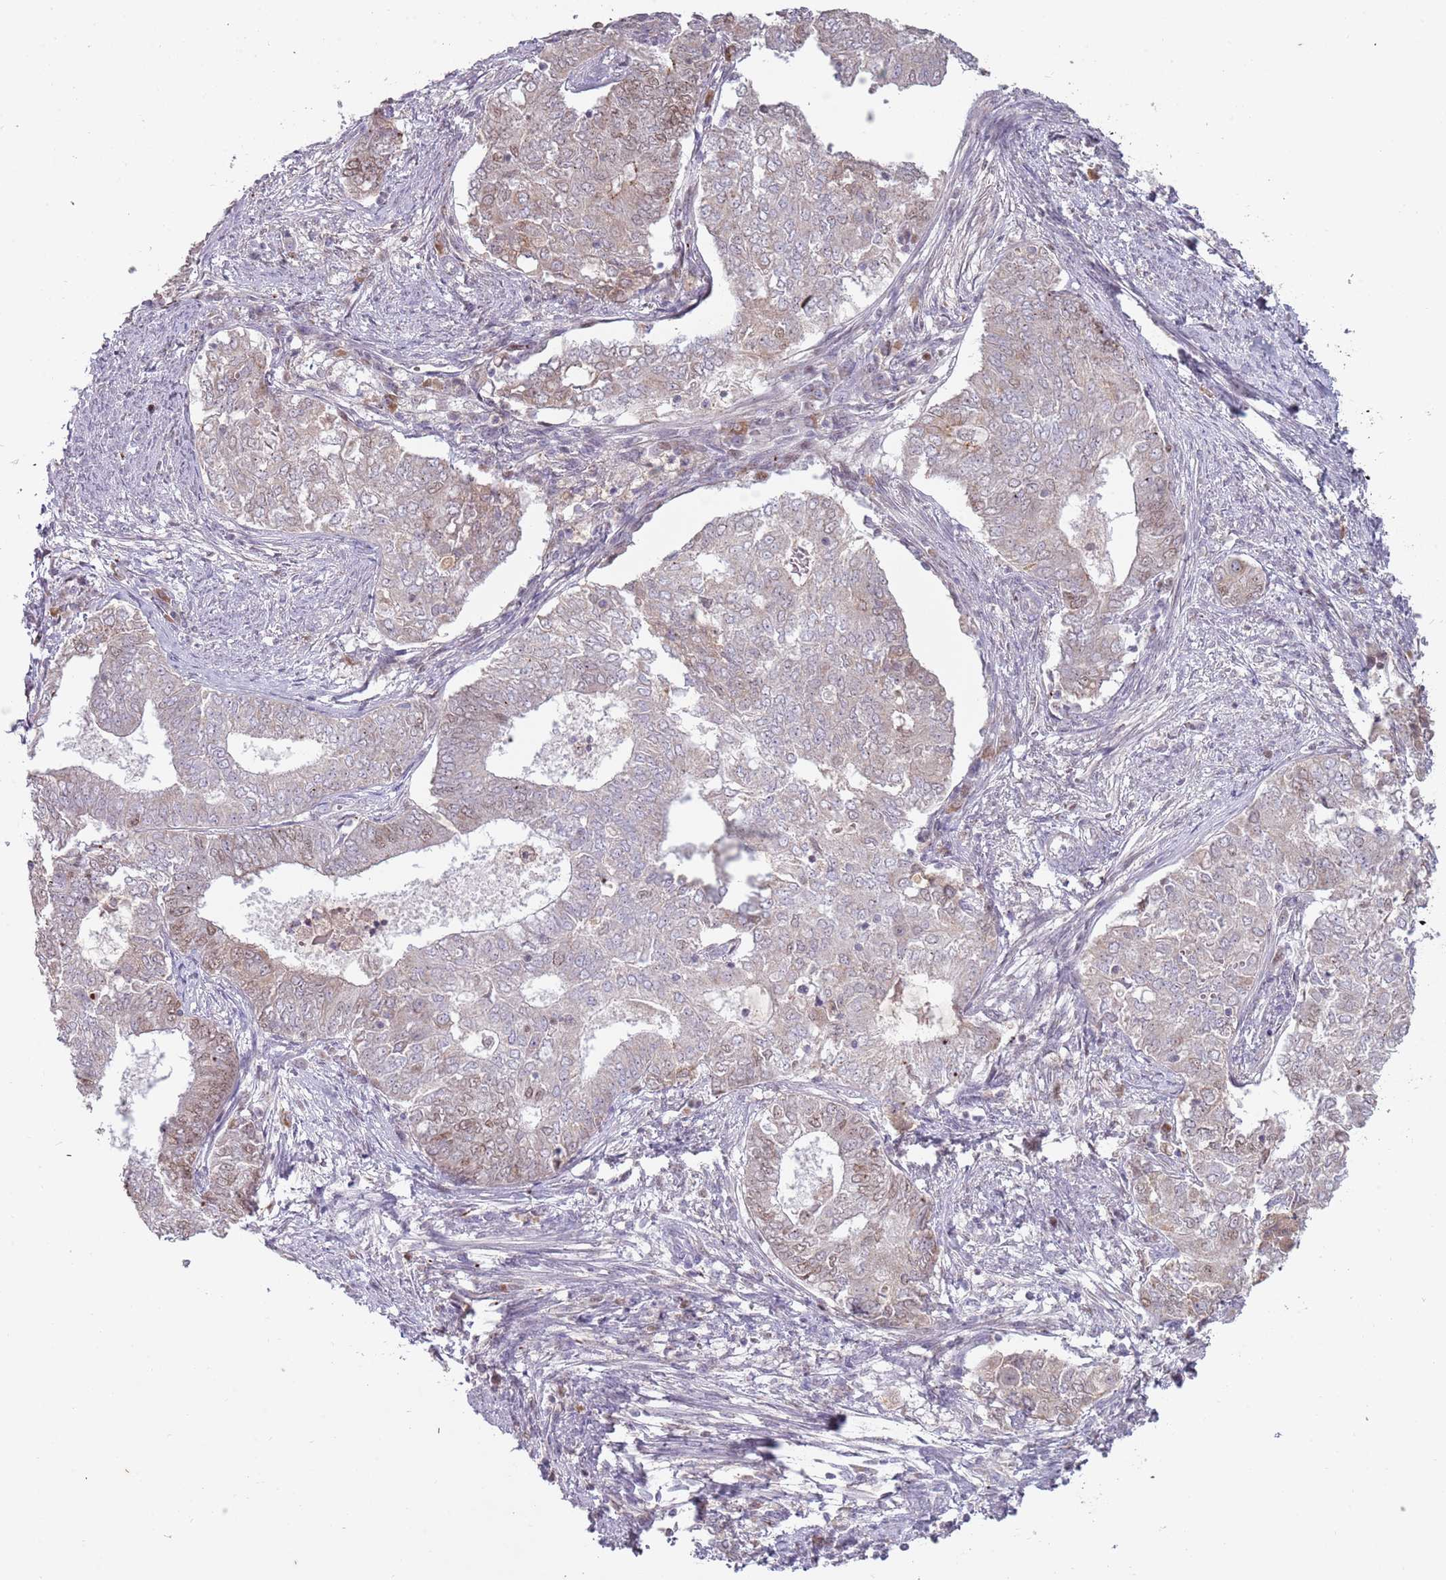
{"staining": {"intensity": "weak", "quantity": "25%-75%", "location": "nuclear"}, "tissue": "endometrial cancer", "cell_type": "Tumor cells", "image_type": "cancer", "snomed": [{"axis": "morphology", "description": "Adenocarcinoma, NOS"}, {"axis": "topography", "description": "Endometrium"}], "caption": "Protein expression analysis of human endometrial adenocarcinoma reveals weak nuclear expression in about 25%-75% of tumor cells. (IHC, brightfield microscopy, high magnification).", "gene": "SYS1", "patient": {"sex": "female", "age": 62}}